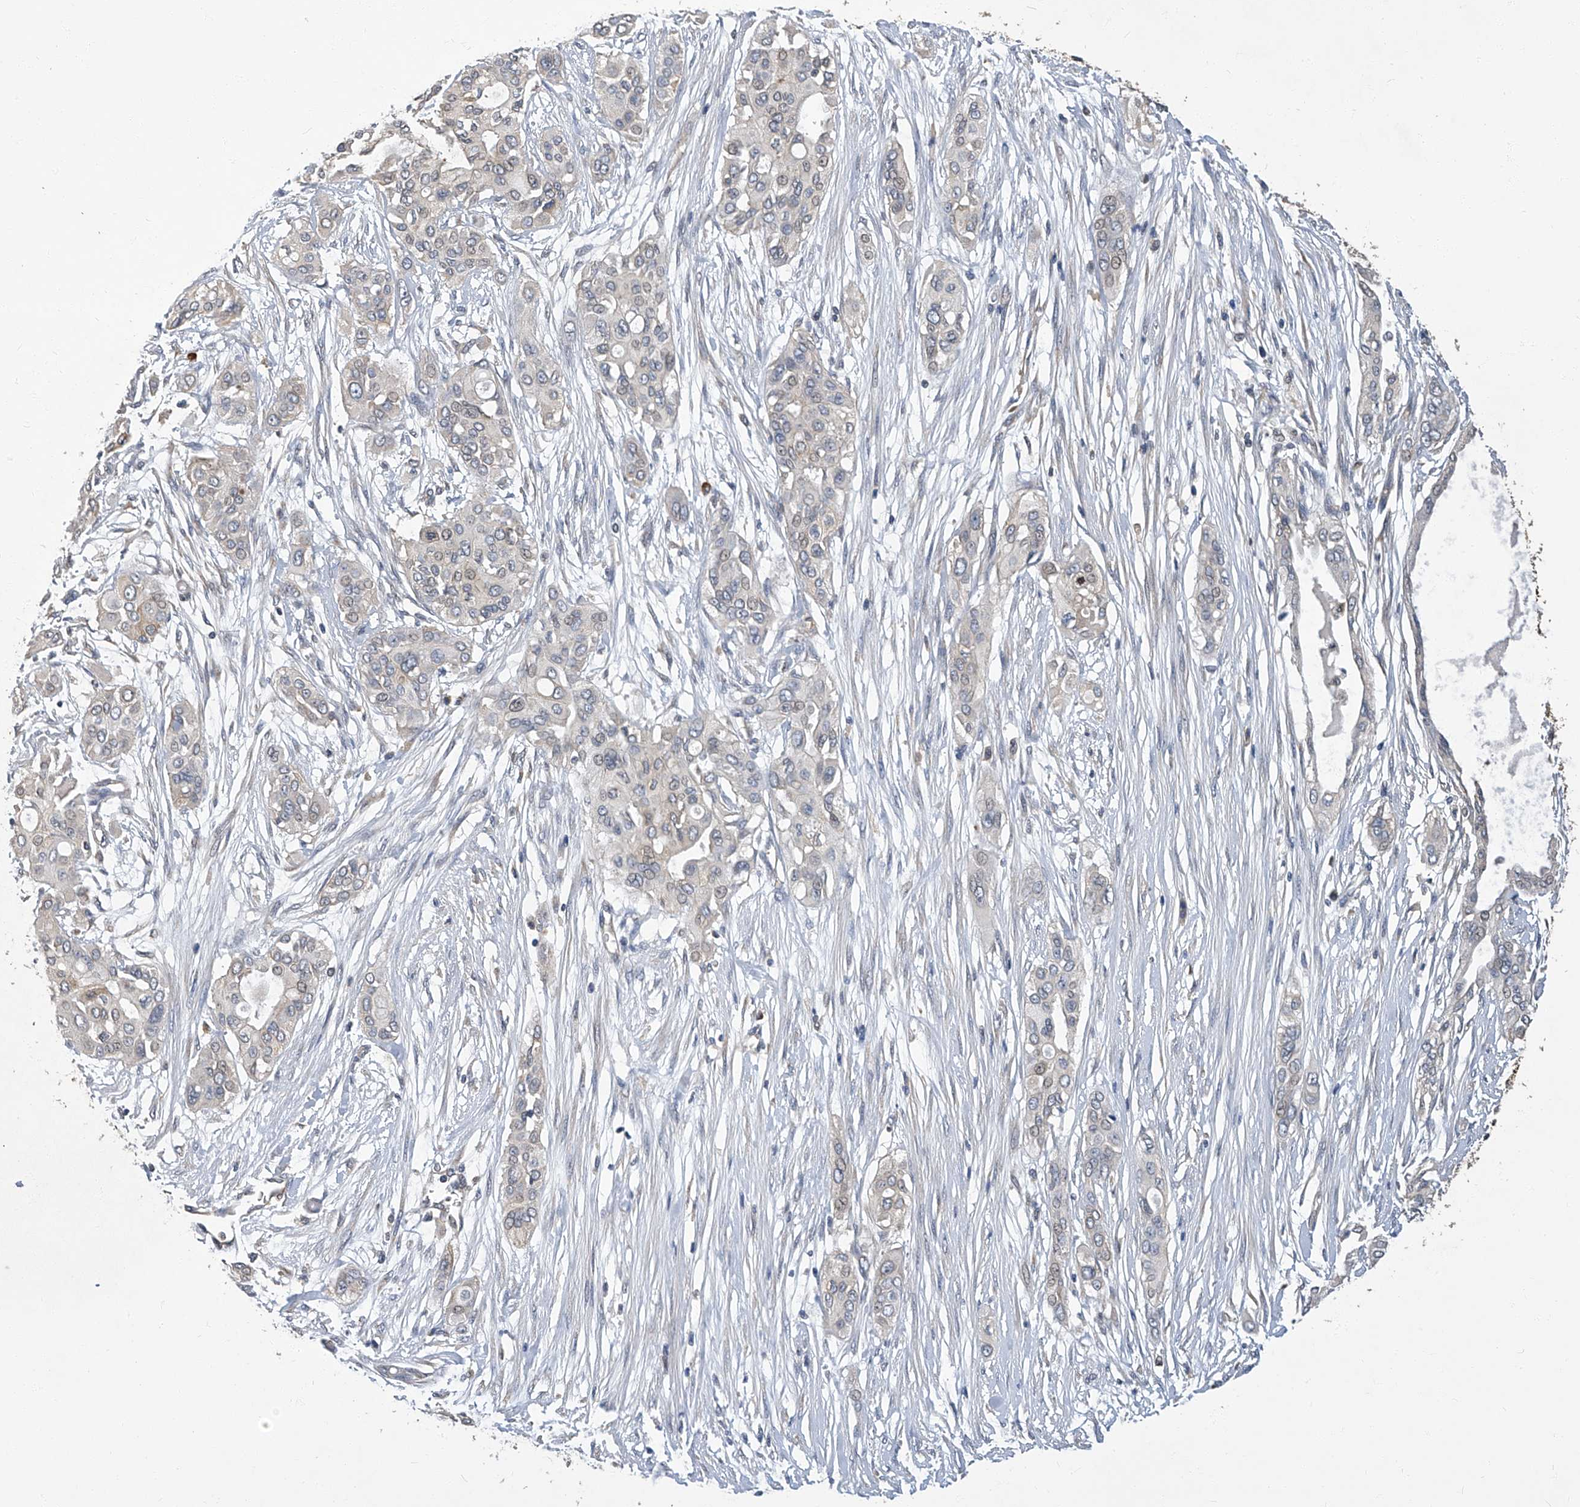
{"staining": {"intensity": "moderate", "quantity": "<25%", "location": "cytoplasmic/membranous"}, "tissue": "pancreatic cancer", "cell_type": "Tumor cells", "image_type": "cancer", "snomed": [{"axis": "morphology", "description": "Adenocarcinoma, NOS"}, {"axis": "topography", "description": "Pancreas"}], "caption": "A low amount of moderate cytoplasmic/membranous staining is seen in about <25% of tumor cells in pancreatic cancer (adenocarcinoma) tissue.", "gene": "TGFBR1", "patient": {"sex": "female", "age": 60}}